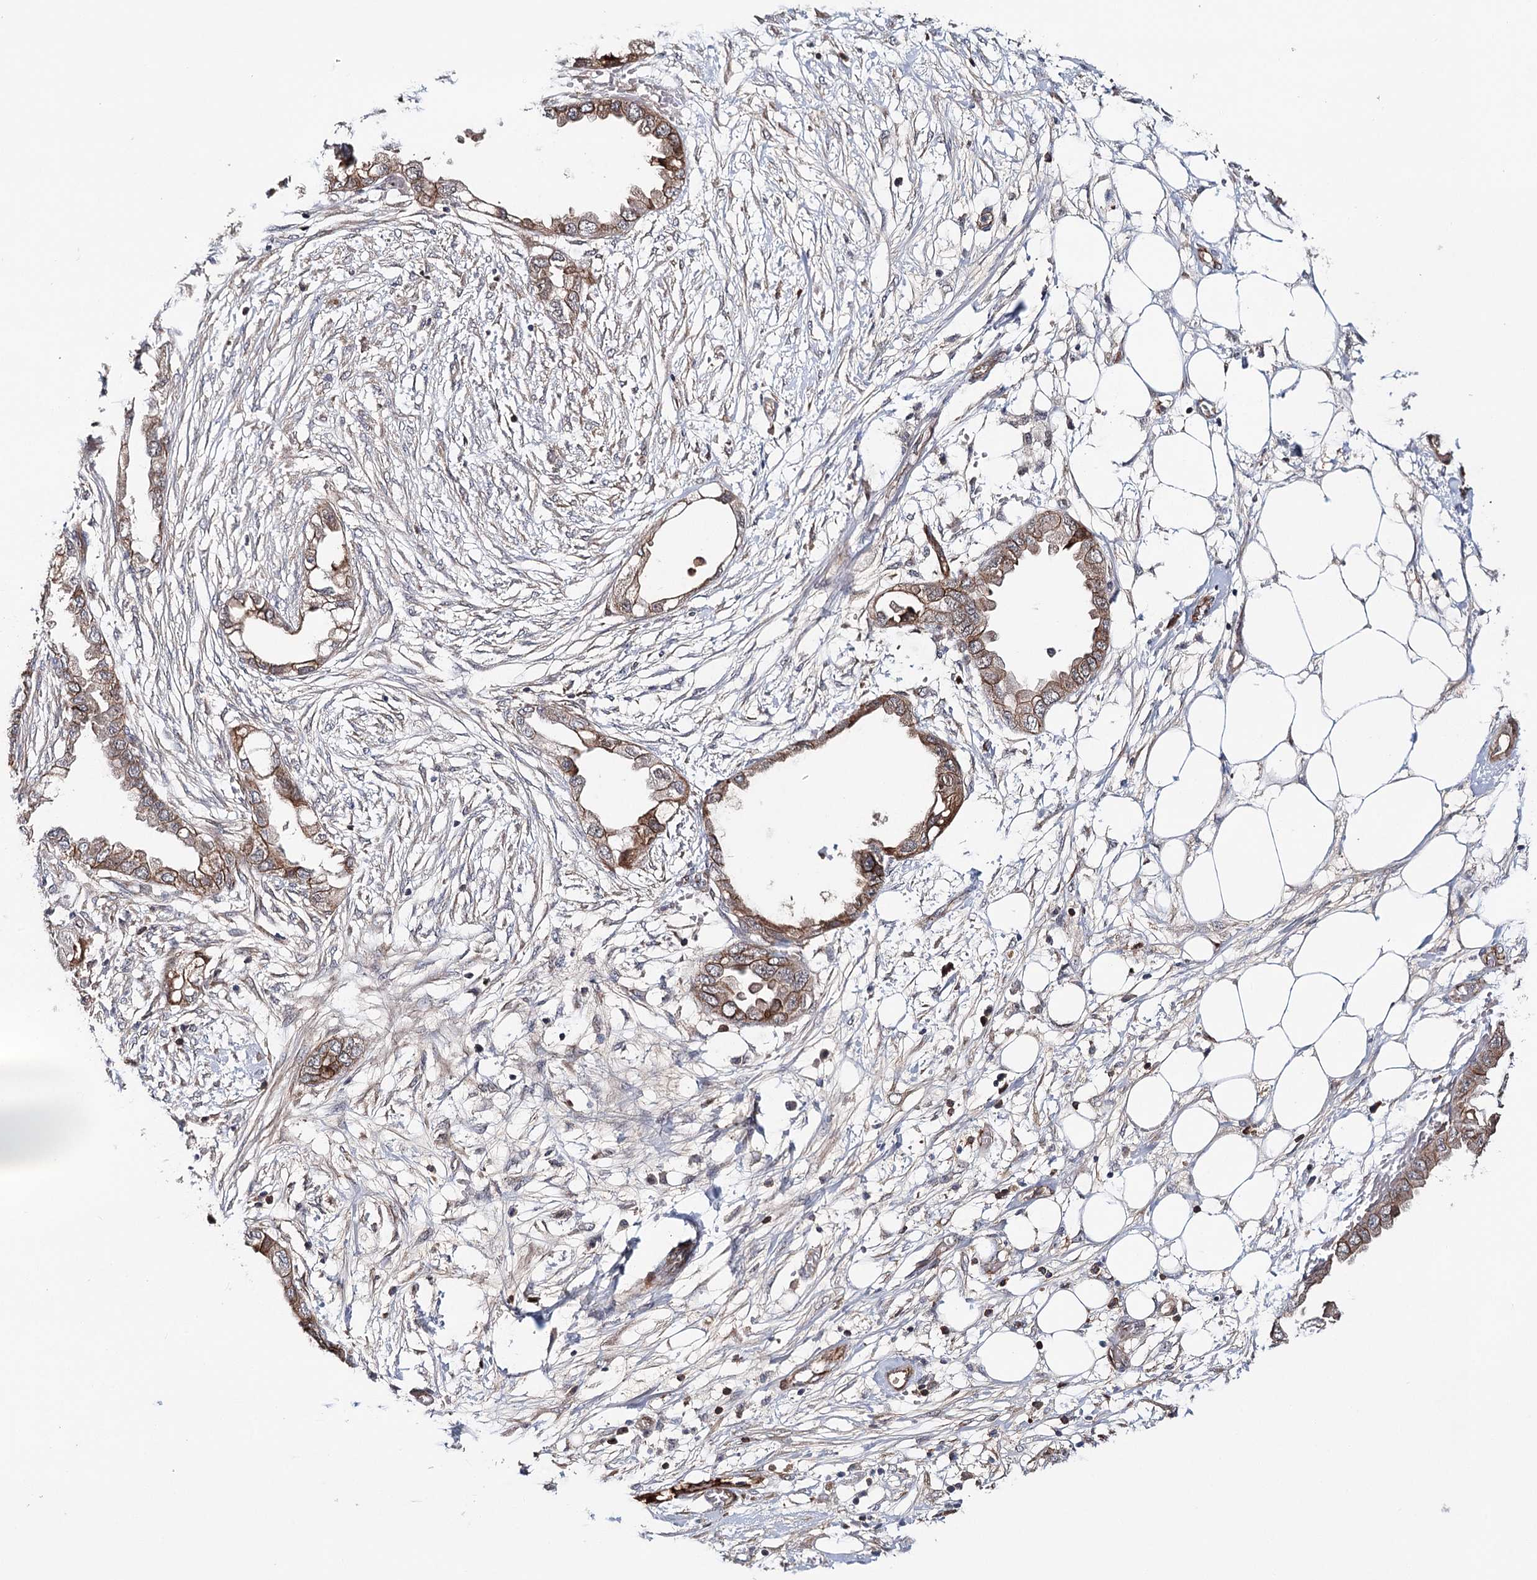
{"staining": {"intensity": "moderate", "quantity": ">75%", "location": "cytoplasmic/membranous"}, "tissue": "endometrial cancer", "cell_type": "Tumor cells", "image_type": "cancer", "snomed": [{"axis": "morphology", "description": "Adenocarcinoma, NOS"}, {"axis": "morphology", "description": "Adenocarcinoma, metastatic, NOS"}, {"axis": "topography", "description": "Adipose tissue"}, {"axis": "topography", "description": "Endometrium"}], "caption": "Immunohistochemical staining of human adenocarcinoma (endometrial) shows moderate cytoplasmic/membranous protein staining in about >75% of tumor cells.", "gene": "PKP4", "patient": {"sex": "female", "age": 67}}